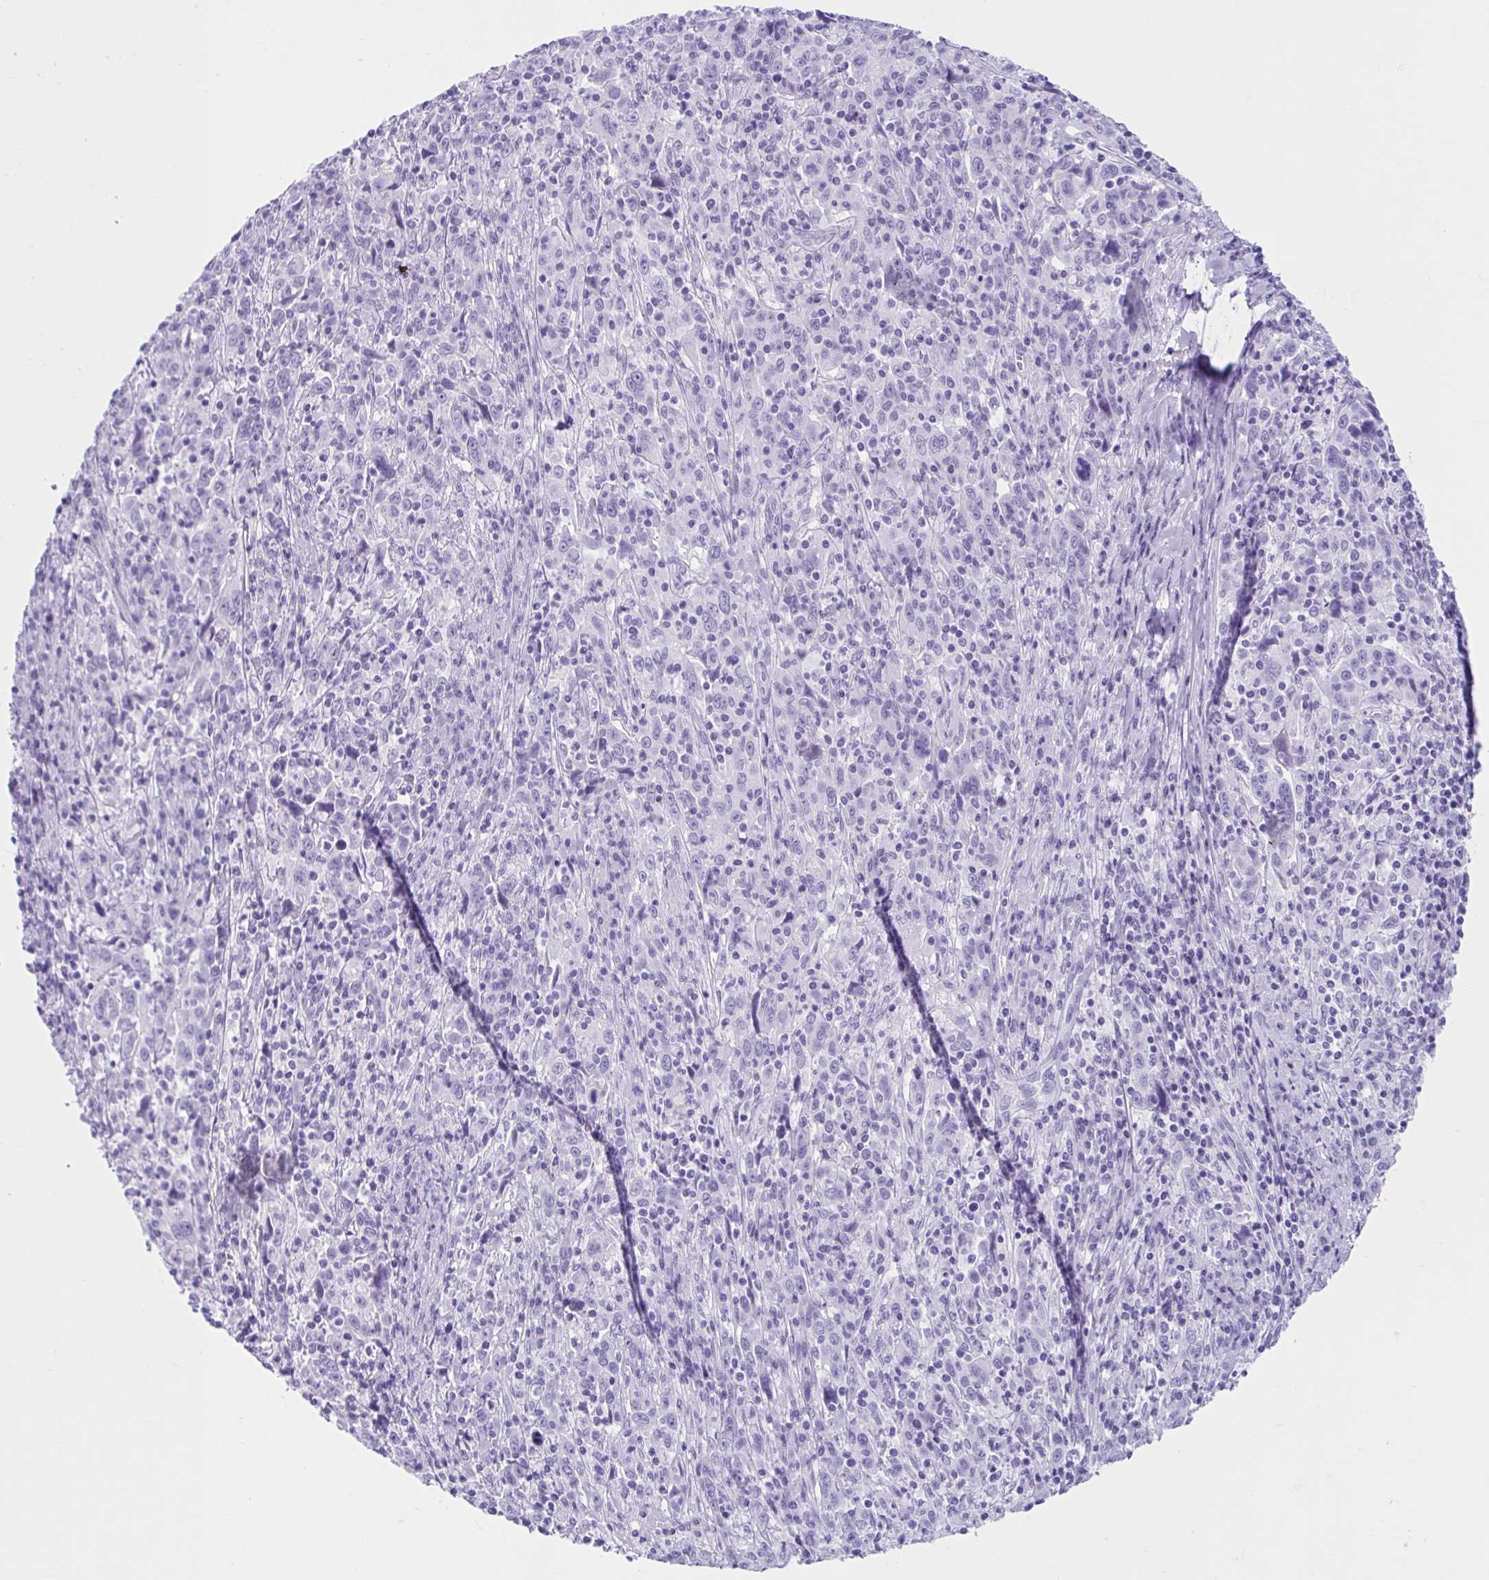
{"staining": {"intensity": "negative", "quantity": "none", "location": "none"}, "tissue": "cervical cancer", "cell_type": "Tumor cells", "image_type": "cancer", "snomed": [{"axis": "morphology", "description": "Squamous cell carcinoma, NOS"}, {"axis": "topography", "description": "Cervix"}], "caption": "IHC of cervical cancer (squamous cell carcinoma) displays no positivity in tumor cells.", "gene": "TMEM35A", "patient": {"sex": "female", "age": 46}}